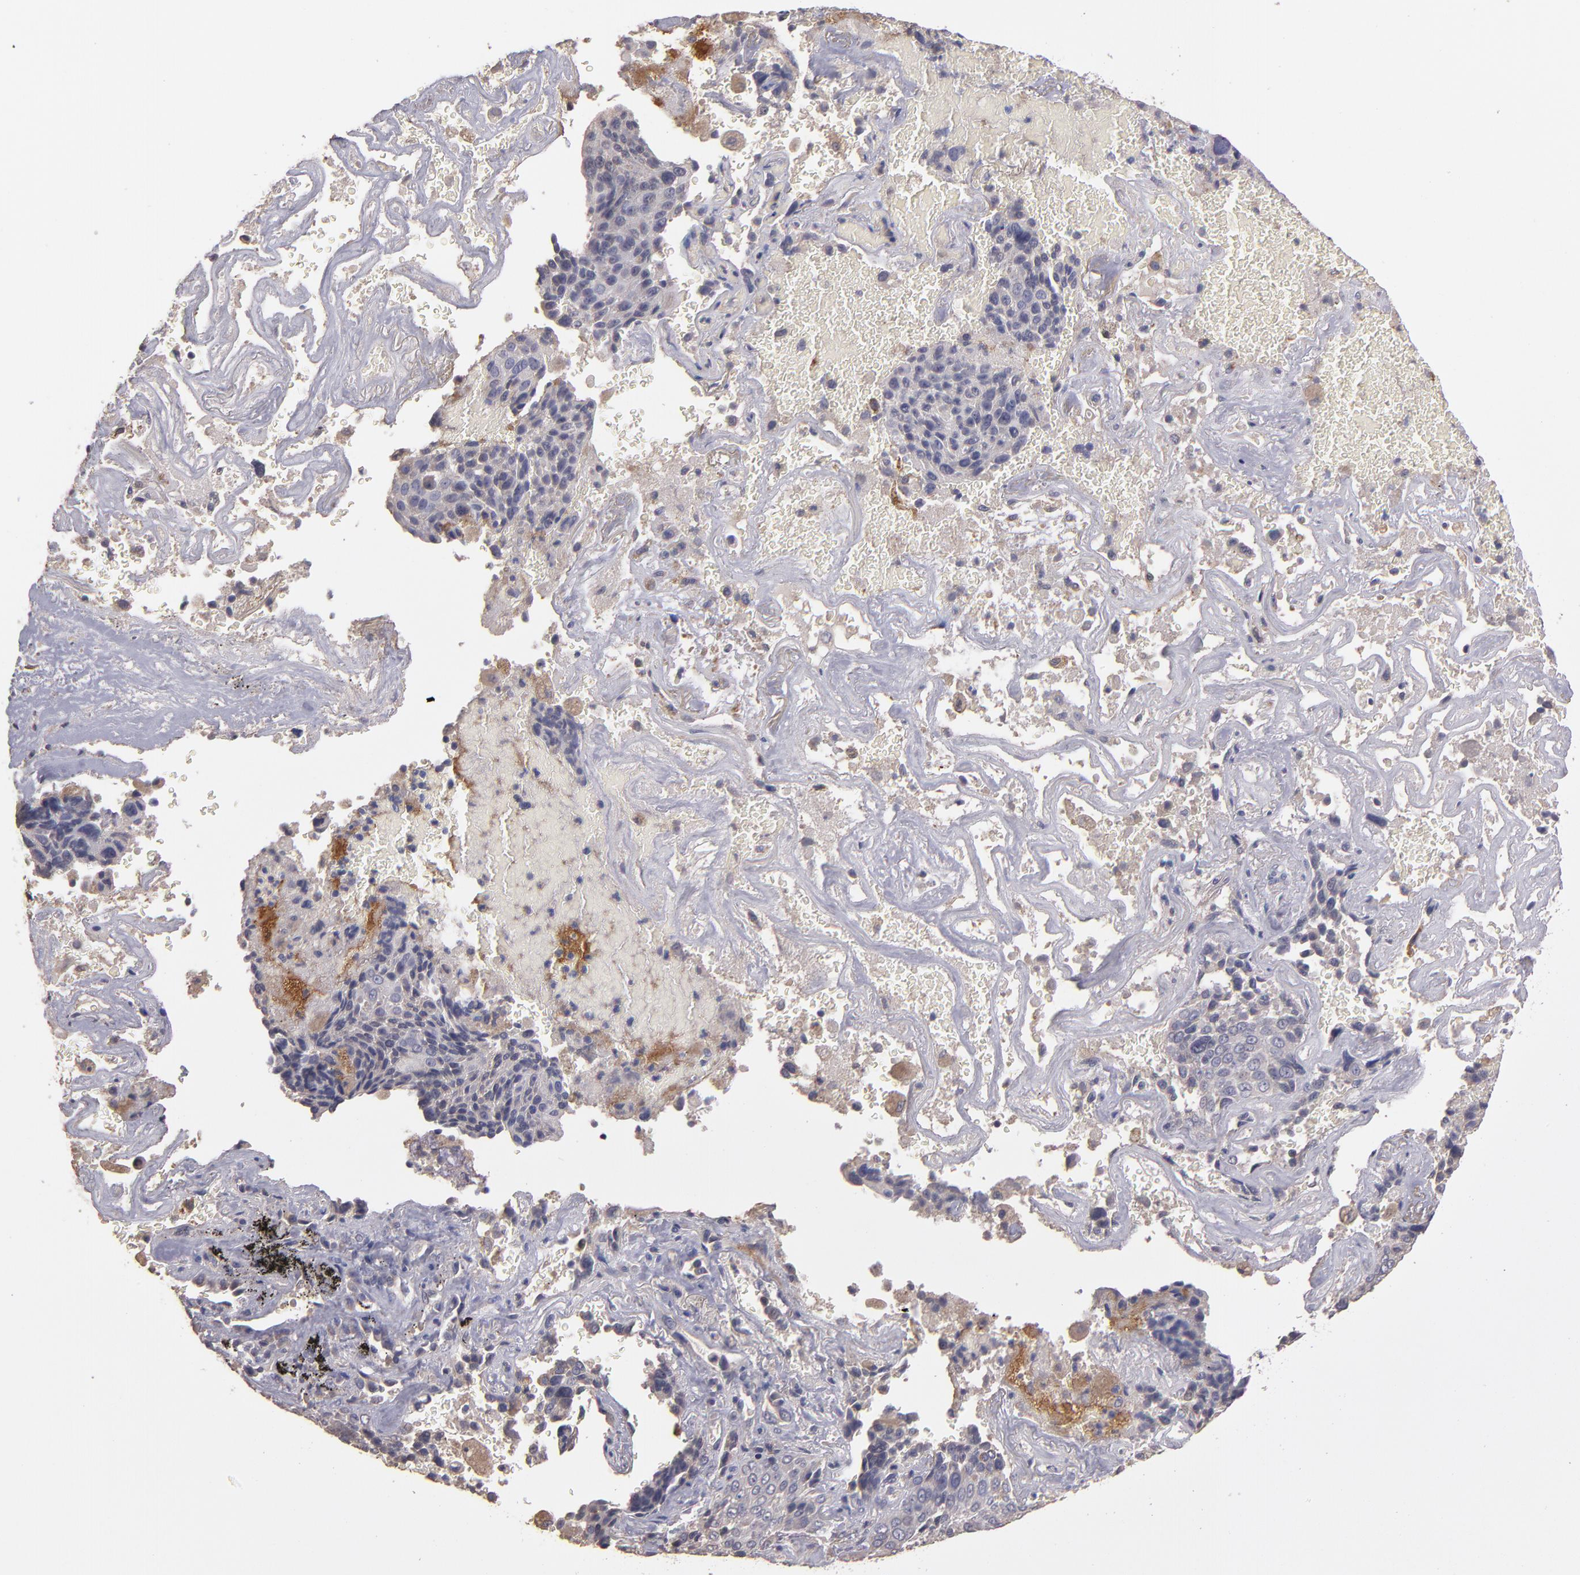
{"staining": {"intensity": "negative", "quantity": "none", "location": "none"}, "tissue": "lung cancer", "cell_type": "Tumor cells", "image_type": "cancer", "snomed": [{"axis": "morphology", "description": "Squamous cell carcinoma, NOS"}, {"axis": "topography", "description": "Lung"}], "caption": "Lung cancer stained for a protein using immunohistochemistry (IHC) demonstrates no positivity tumor cells.", "gene": "GNAZ", "patient": {"sex": "male", "age": 54}}